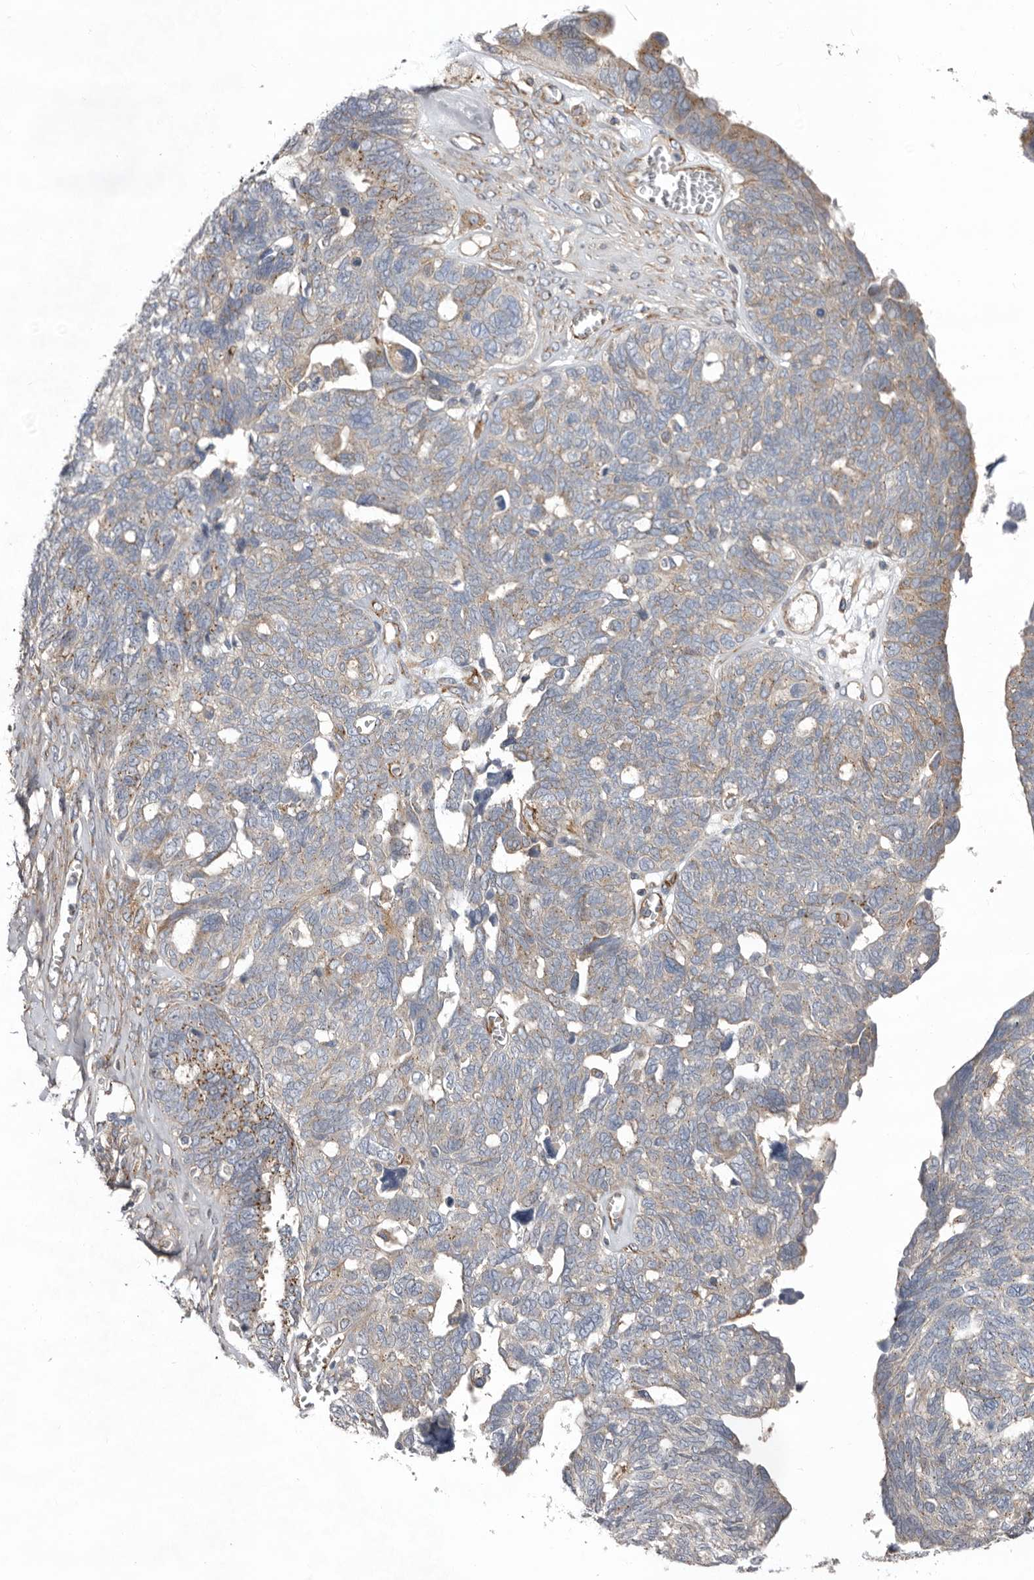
{"staining": {"intensity": "moderate", "quantity": "<25%", "location": "cytoplasmic/membranous"}, "tissue": "ovarian cancer", "cell_type": "Tumor cells", "image_type": "cancer", "snomed": [{"axis": "morphology", "description": "Cystadenocarcinoma, serous, NOS"}, {"axis": "topography", "description": "Ovary"}], "caption": "Human ovarian cancer (serous cystadenocarcinoma) stained with a brown dye exhibits moderate cytoplasmic/membranous positive staining in approximately <25% of tumor cells.", "gene": "LUZP1", "patient": {"sex": "female", "age": 79}}